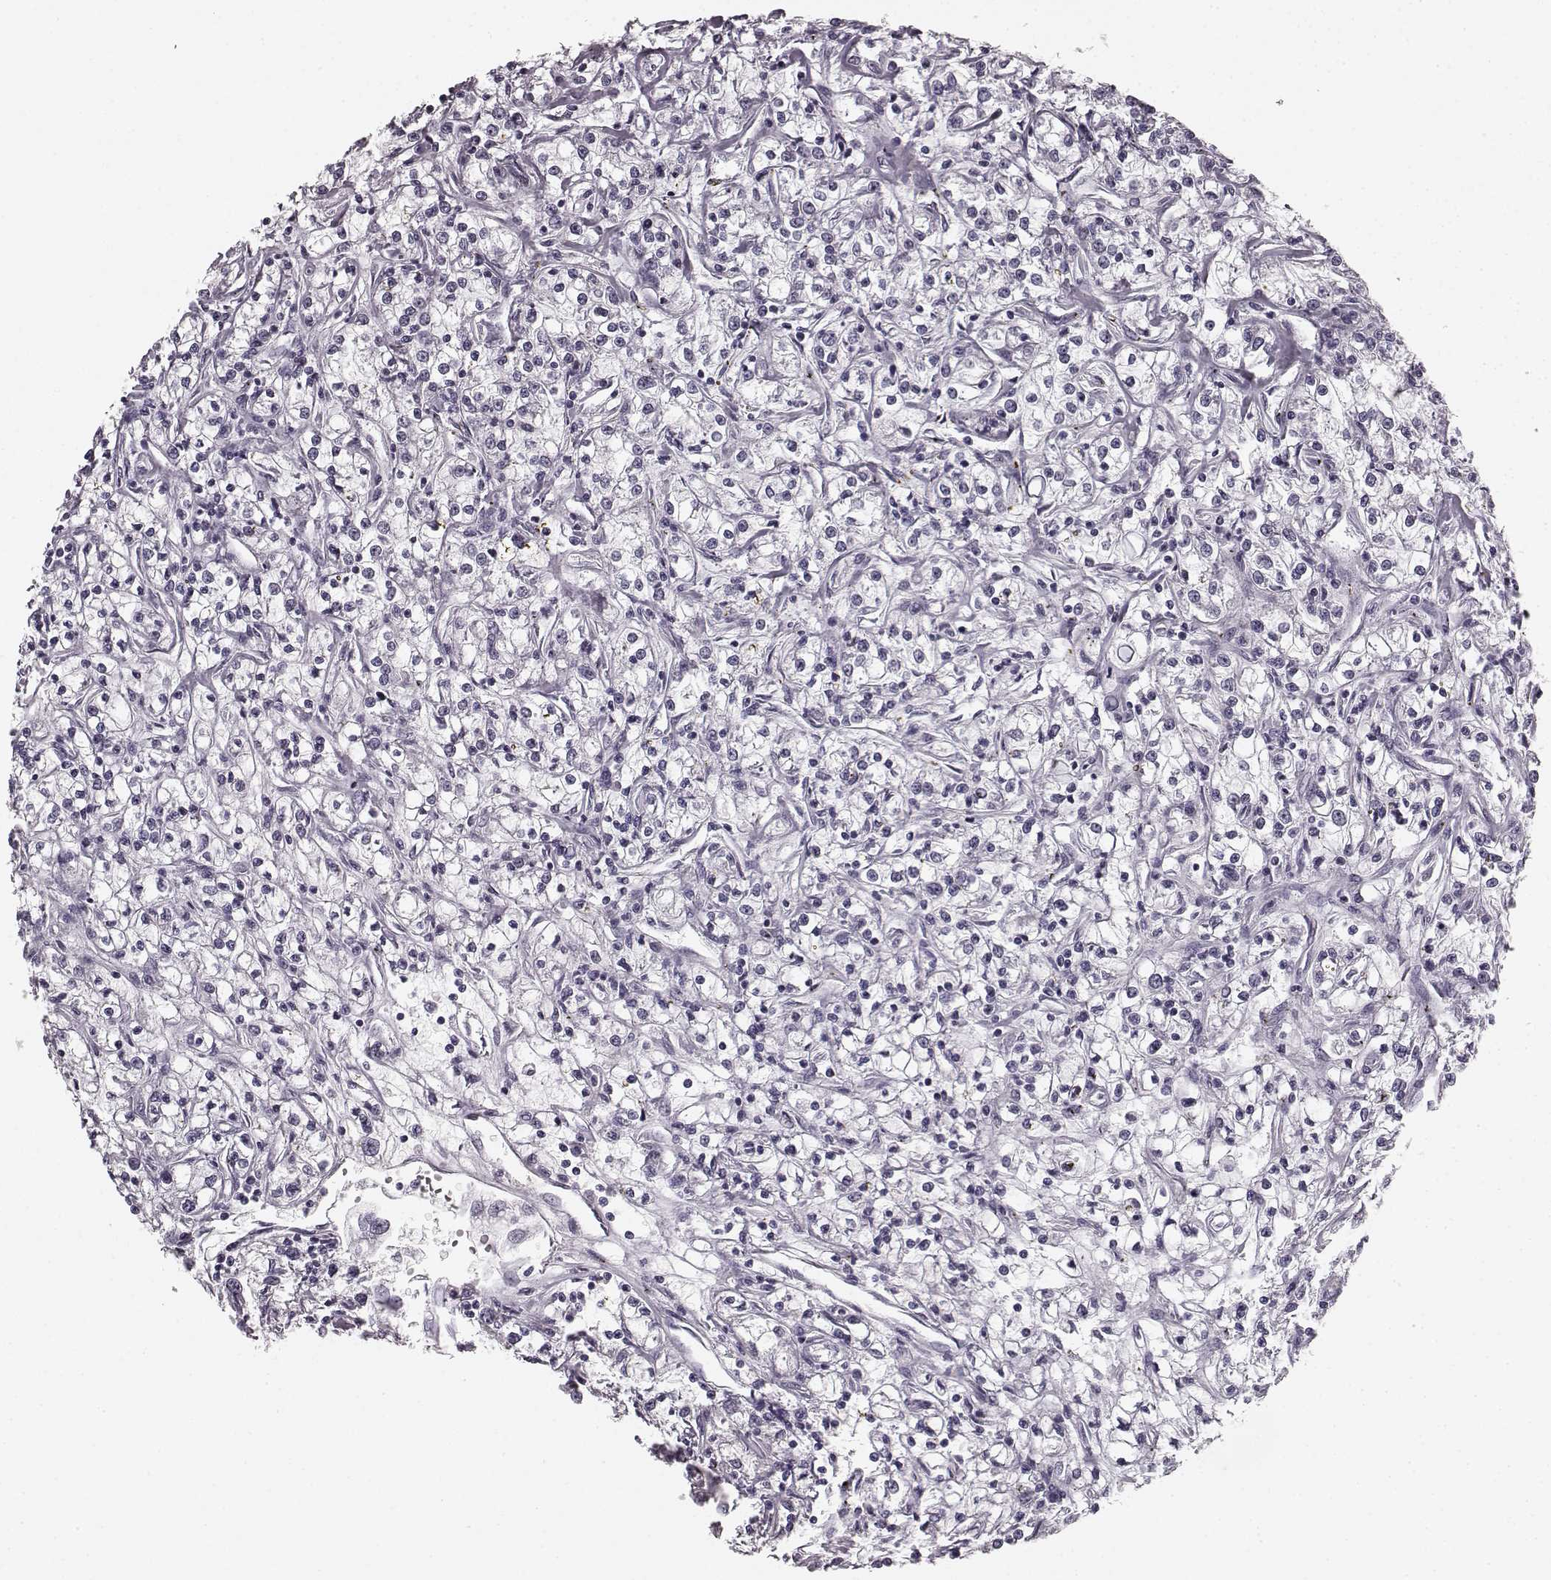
{"staining": {"intensity": "negative", "quantity": "none", "location": "none"}, "tissue": "renal cancer", "cell_type": "Tumor cells", "image_type": "cancer", "snomed": [{"axis": "morphology", "description": "Adenocarcinoma, NOS"}, {"axis": "topography", "description": "Kidney"}], "caption": "The immunohistochemistry (IHC) photomicrograph has no significant positivity in tumor cells of adenocarcinoma (renal) tissue. Nuclei are stained in blue.", "gene": "TMPRSS15", "patient": {"sex": "female", "age": 59}}